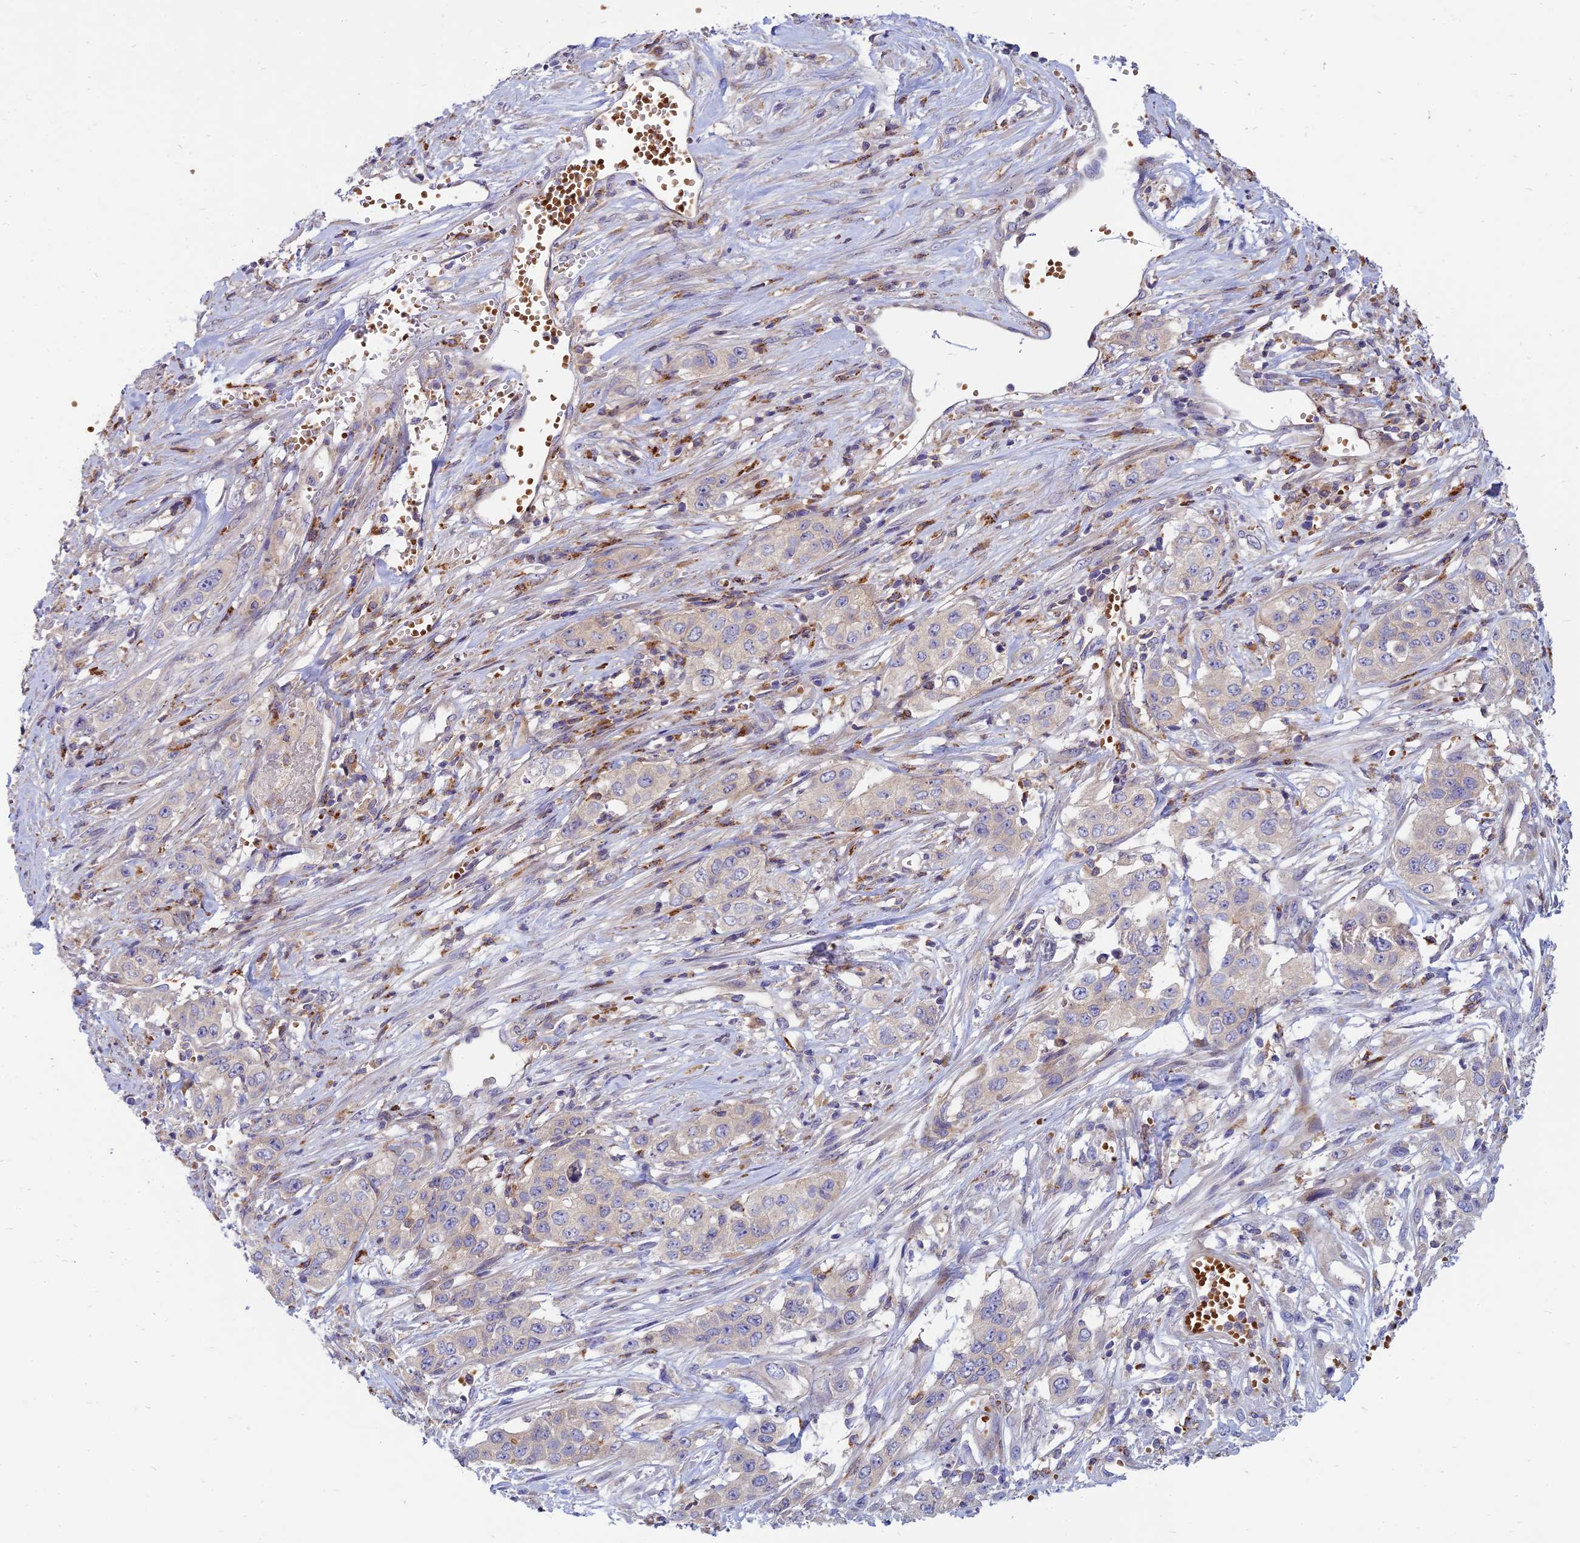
{"staining": {"intensity": "negative", "quantity": "none", "location": "none"}, "tissue": "stomach cancer", "cell_type": "Tumor cells", "image_type": "cancer", "snomed": [{"axis": "morphology", "description": "Adenocarcinoma, NOS"}, {"axis": "topography", "description": "Stomach, upper"}], "caption": "This is a micrograph of IHC staining of stomach adenocarcinoma, which shows no positivity in tumor cells.", "gene": "PHKA2", "patient": {"sex": "male", "age": 62}}